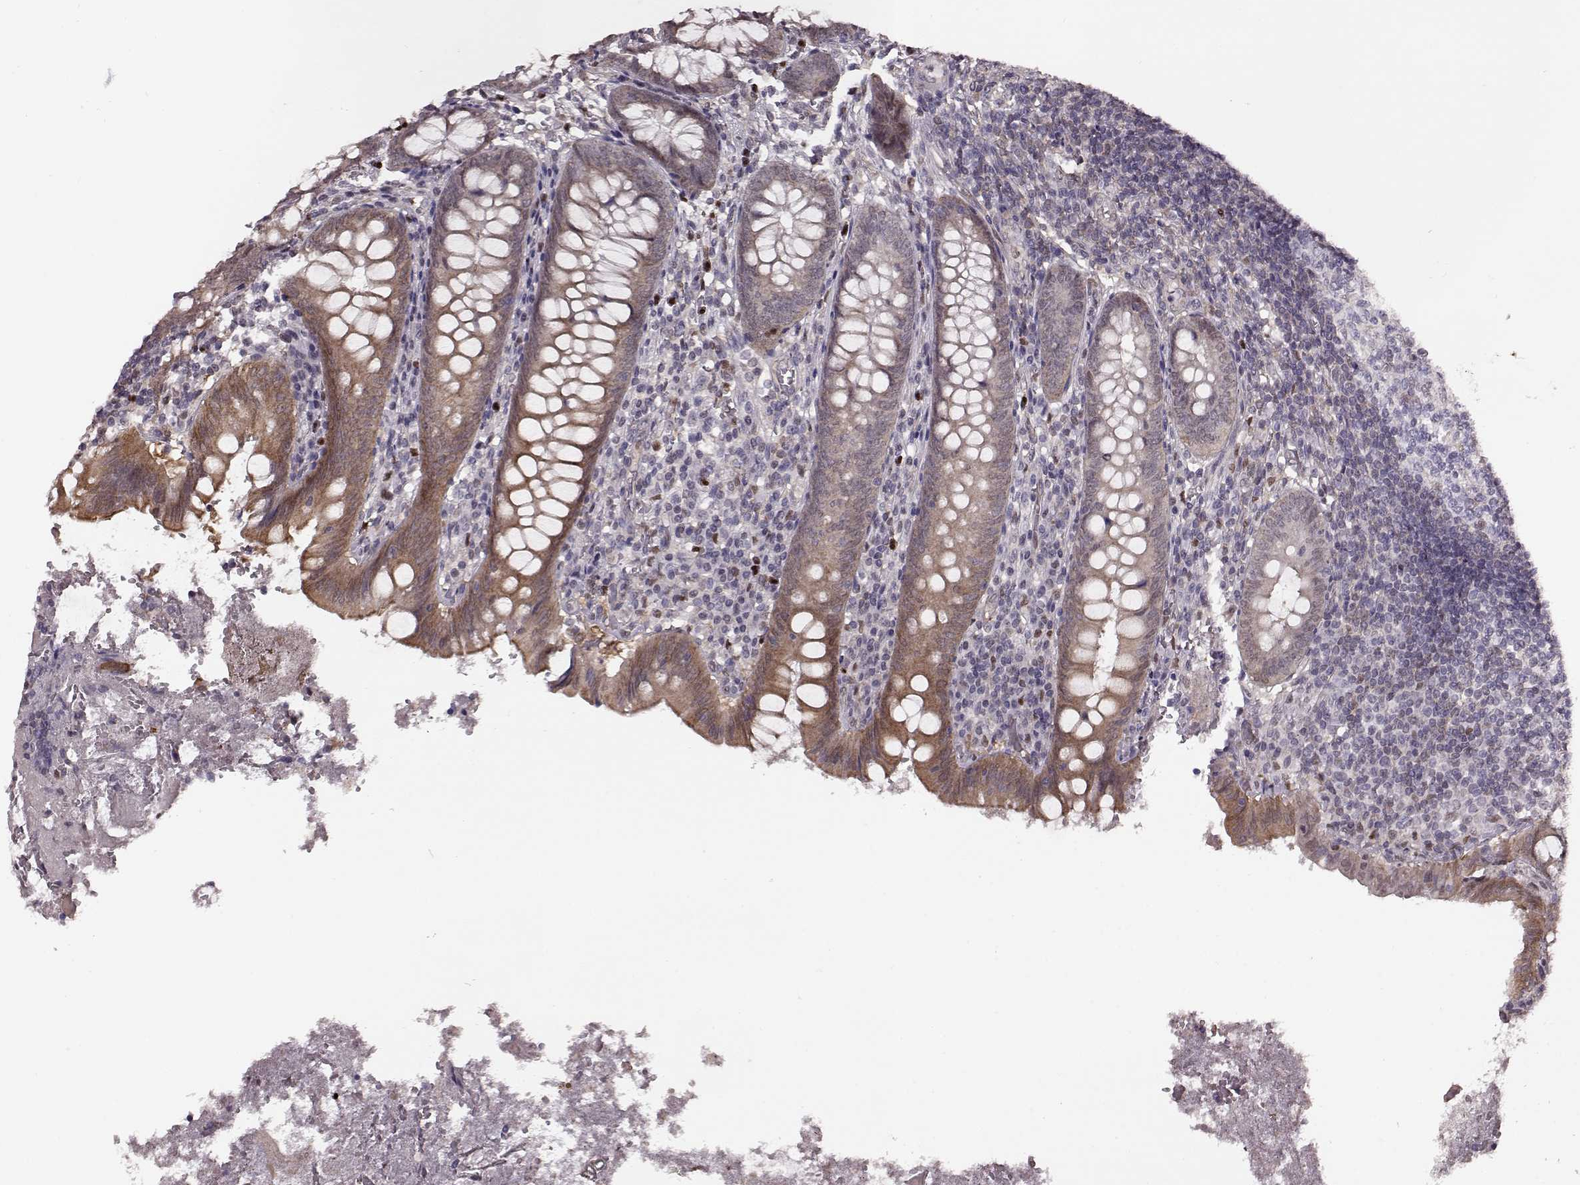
{"staining": {"intensity": "moderate", "quantity": "25%-75%", "location": "cytoplasmic/membranous"}, "tissue": "appendix", "cell_type": "Glandular cells", "image_type": "normal", "snomed": [{"axis": "morphology", "description": "Normal tissue, NOS"}, {"axis": "topography", "description": "Appendix"}], "caption": "DAB immunohistochemical staining of normal appendix displays moderate cytoplasmic/membranous protein staining in approximately 25%-75% of glandular cells.", "gene": "KLF6", "patient": {"sex": "female", "age": 23}}